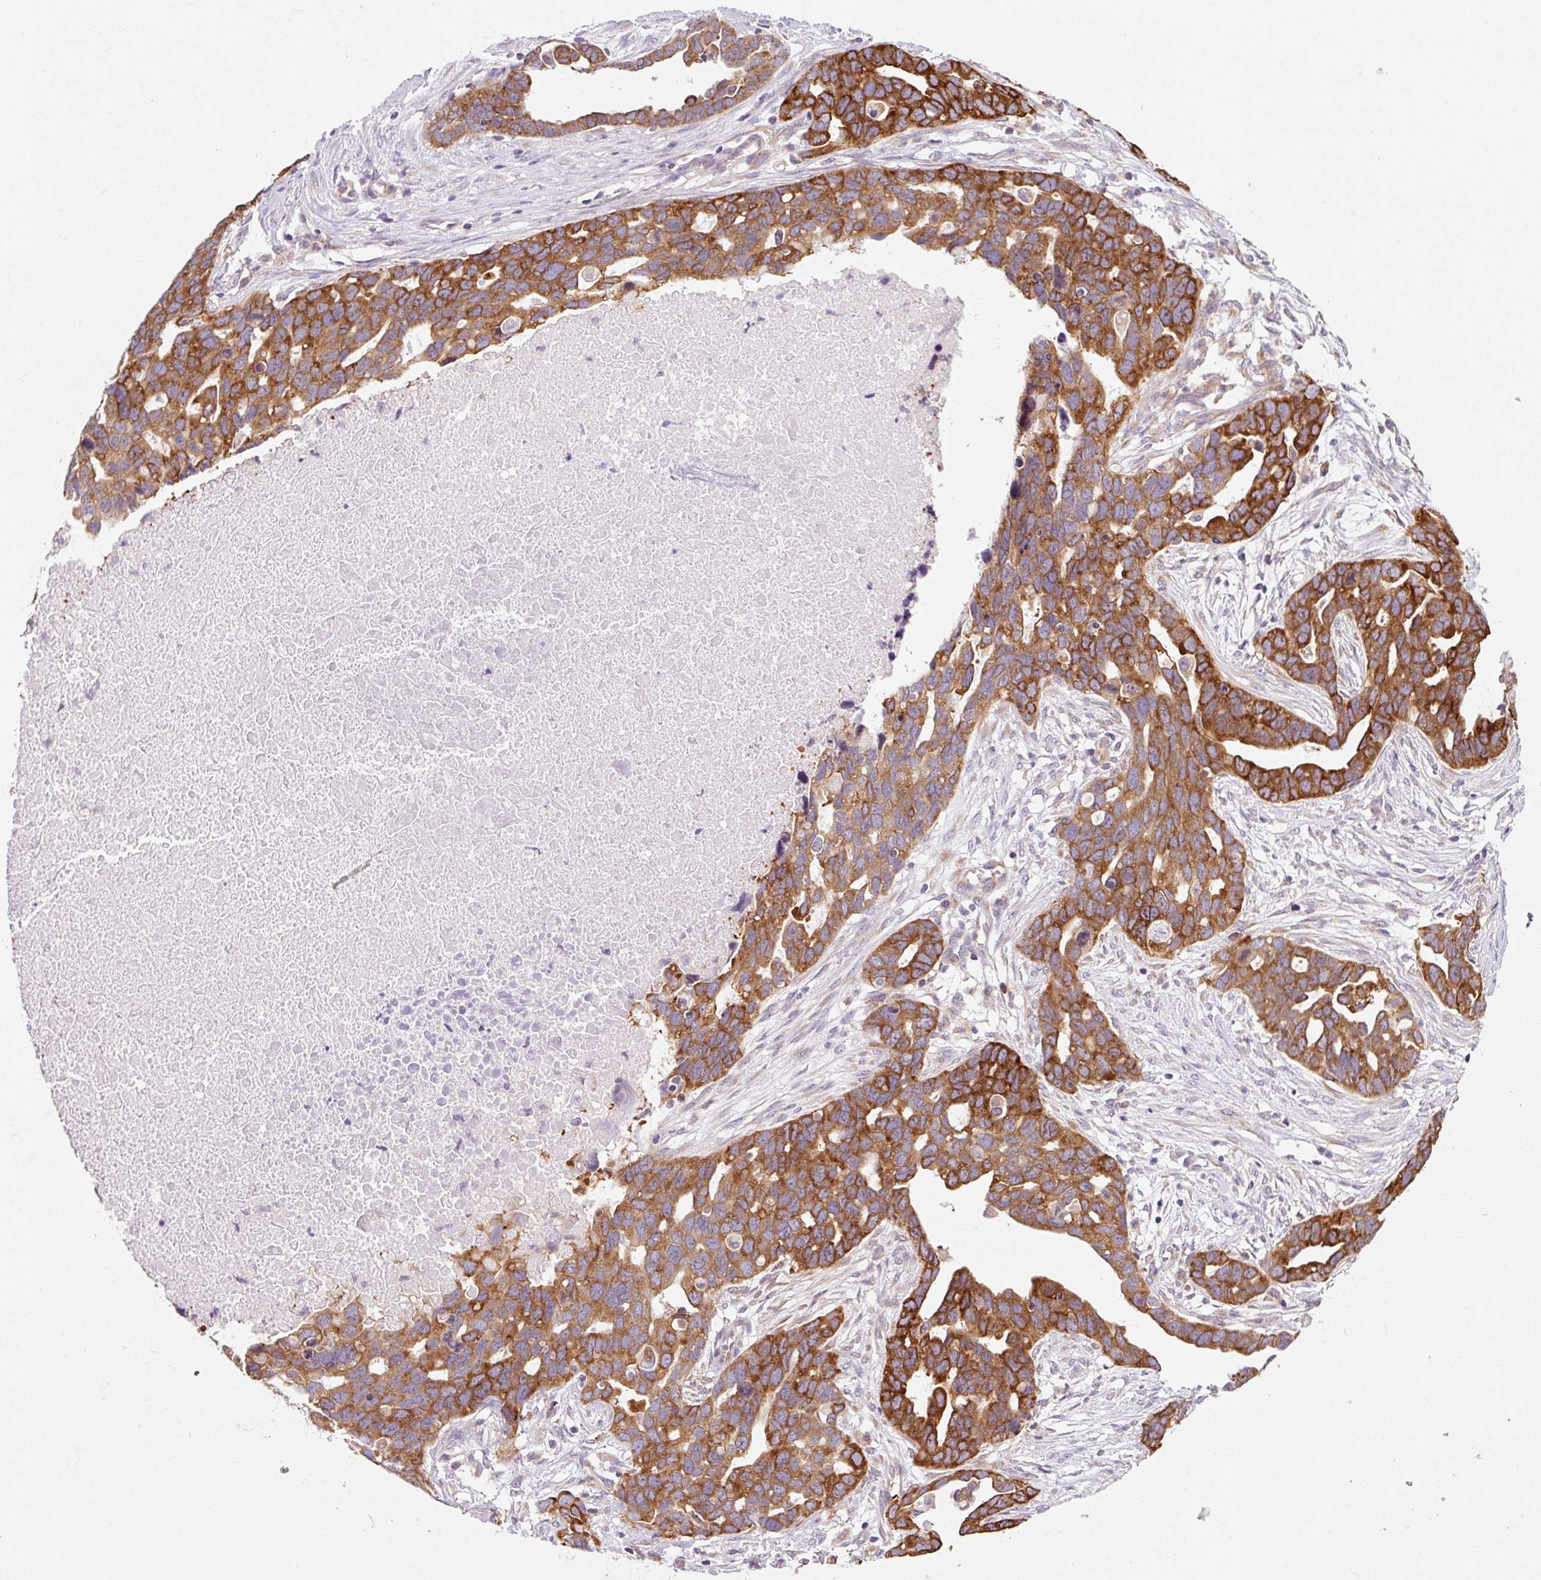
{"staining": {"intensity": "strong", "quantity": ">75%", "location": "cytoplasmic/membranous"}, "tissue": "ovarian cancer", "cell_type": "Tumor cells", "image_type": "cancer", "snomed": [{"axis": "morphology", "description": "Cystadenocarcinoma, serous, NOS"}, {"axis": "topography", "description": "Ovary"}], "caption": "Human ovarian cancer stained with a brown dye reveals strong cytoplasmic/membranous positive expression in approximately >75% of tumor cells.", "gene": "RPL41", "patient": {"sex": "female", "age": 54}}